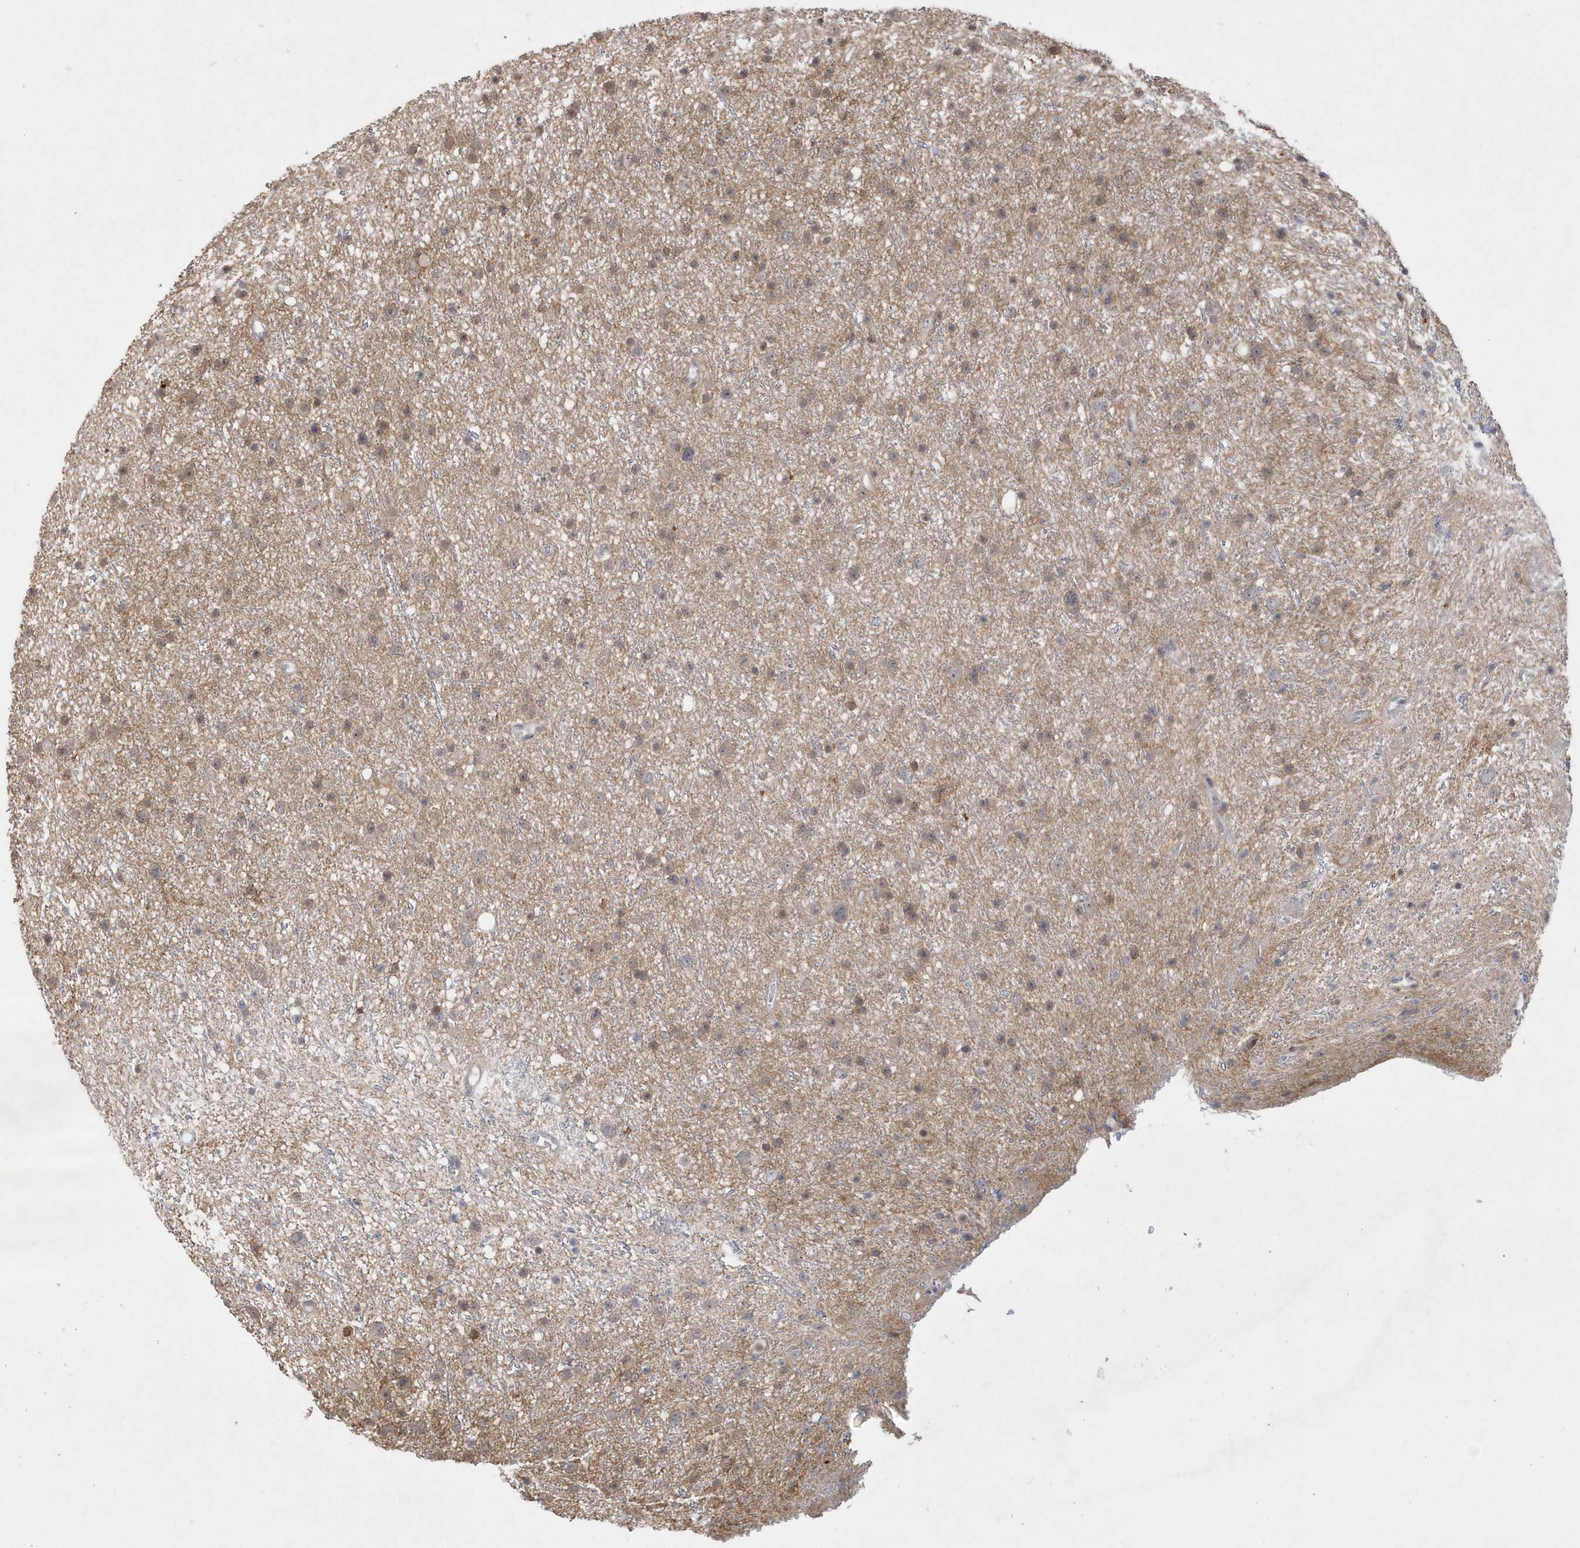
{"staining": {"intensity": "moderate", "quantity": "<25%", "location": "cytoplasmic/membranous"}, "tissue": "glioma", "cell_type": "Tumor cells", "image_type": "cancer", "snomed": [{"axis": "morphology", "description": "Glioma, malignant, Low grade"}, {"axis": "topography", "description": "Cerebral cortex"}], "caption": "Moderate cytoplasmic/membranous expression for a protein is identified in approximately <25% of tumor cells of malignant low-grade glioma using immunohistochemistry.", "gene": "CRIP3", "patient": {"sex": "female", "age": 39}}